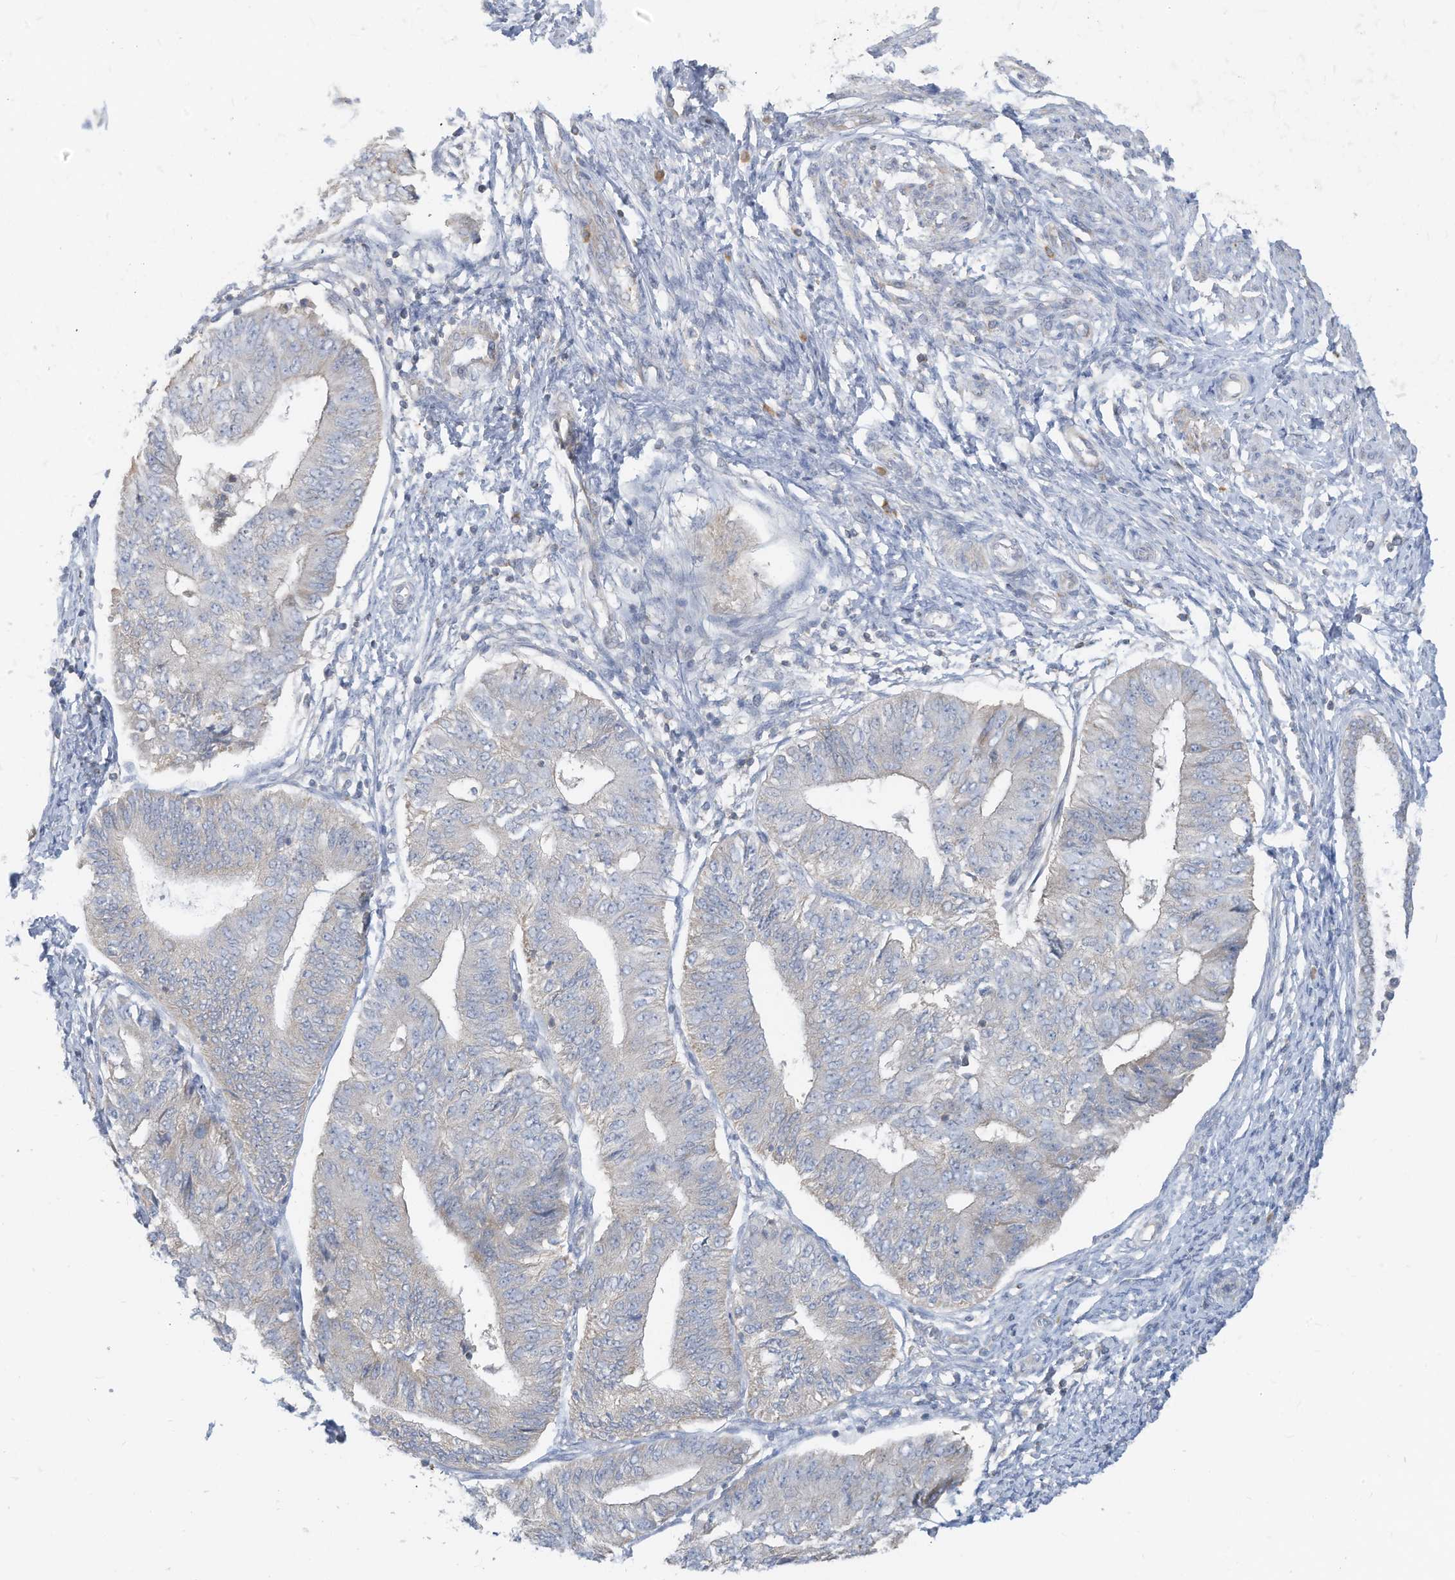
{"staining": {"intensity": "negative", "quantity": "none", "location": "none"}, "tissue": "endometrial cancer", "cell_type": "Tumor cells", "image_type": "cancer", "snomed": [{"axis": "morphology", "description": "Adenocarcinoma, NOS"}, {"axis": "topography", "description": "Endometrium"}], "caption": "High magnification brightfield microscopy of adenocarcinoma (endometrial) stained with DAB (brown) and counterstained with hematoxylin (blue): tumor cells show no significant positivity.", "gene": "GTPBP2", "patient": {"sex": "female", "age": 32}}